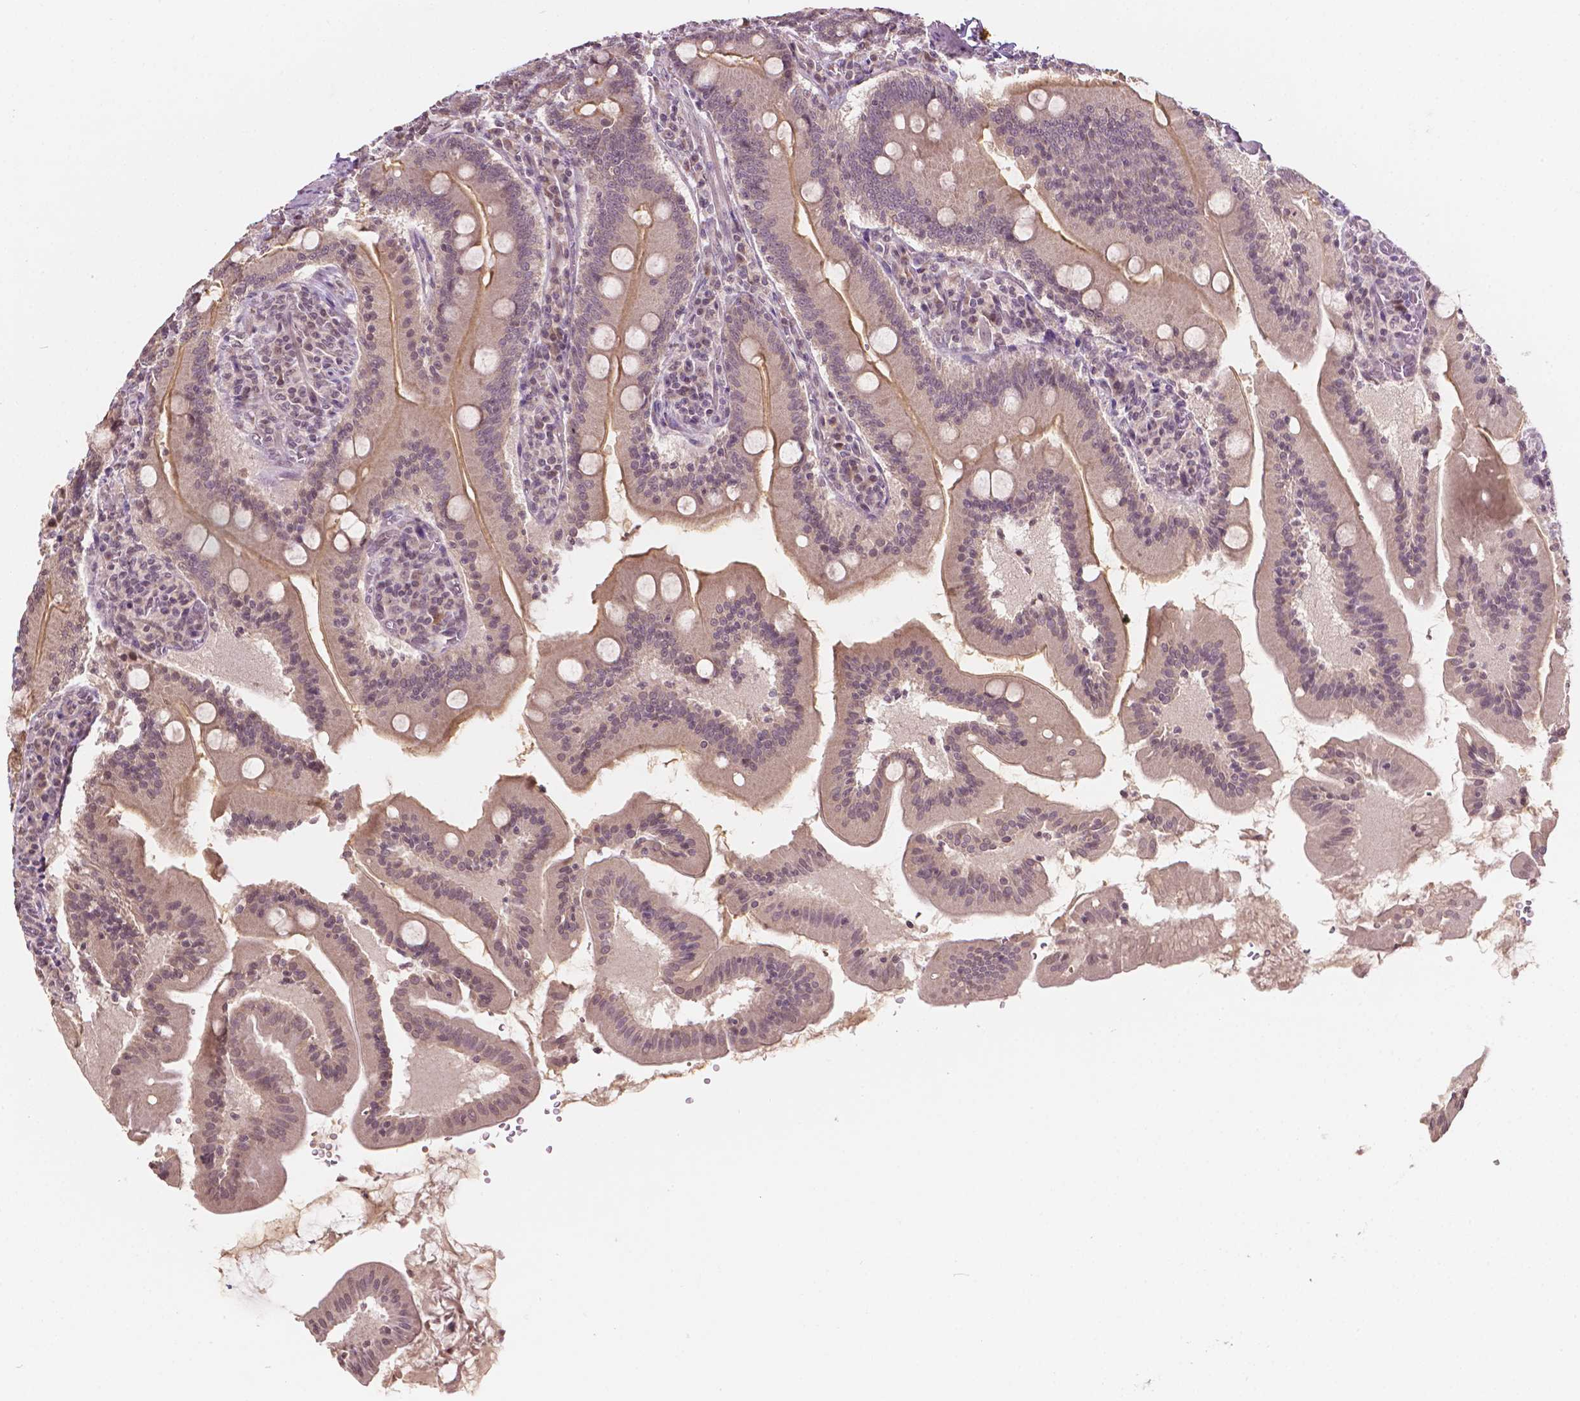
{"staining": {"intensity": "moderate", "quantity": ">75%", "location": "cytoplasmic/membranous"}, "tissue": "small intestine", "cell_type": "Glandular cells", "image_type": "normal", "snomed": [{"axis": "morphology", "description": "Normal tissue, NOS"}, {"axis": "topography", "description": "Small intestine"}], "caption": "The micrograph displays immunohistochemical staining of benign small intestine. There is moderate cytoplasmic/membranous expression is appreciated in approximately >75% of glandular cells.", "gene": "NOS1AP", "patient": {"sex": "male", "age": 37}}